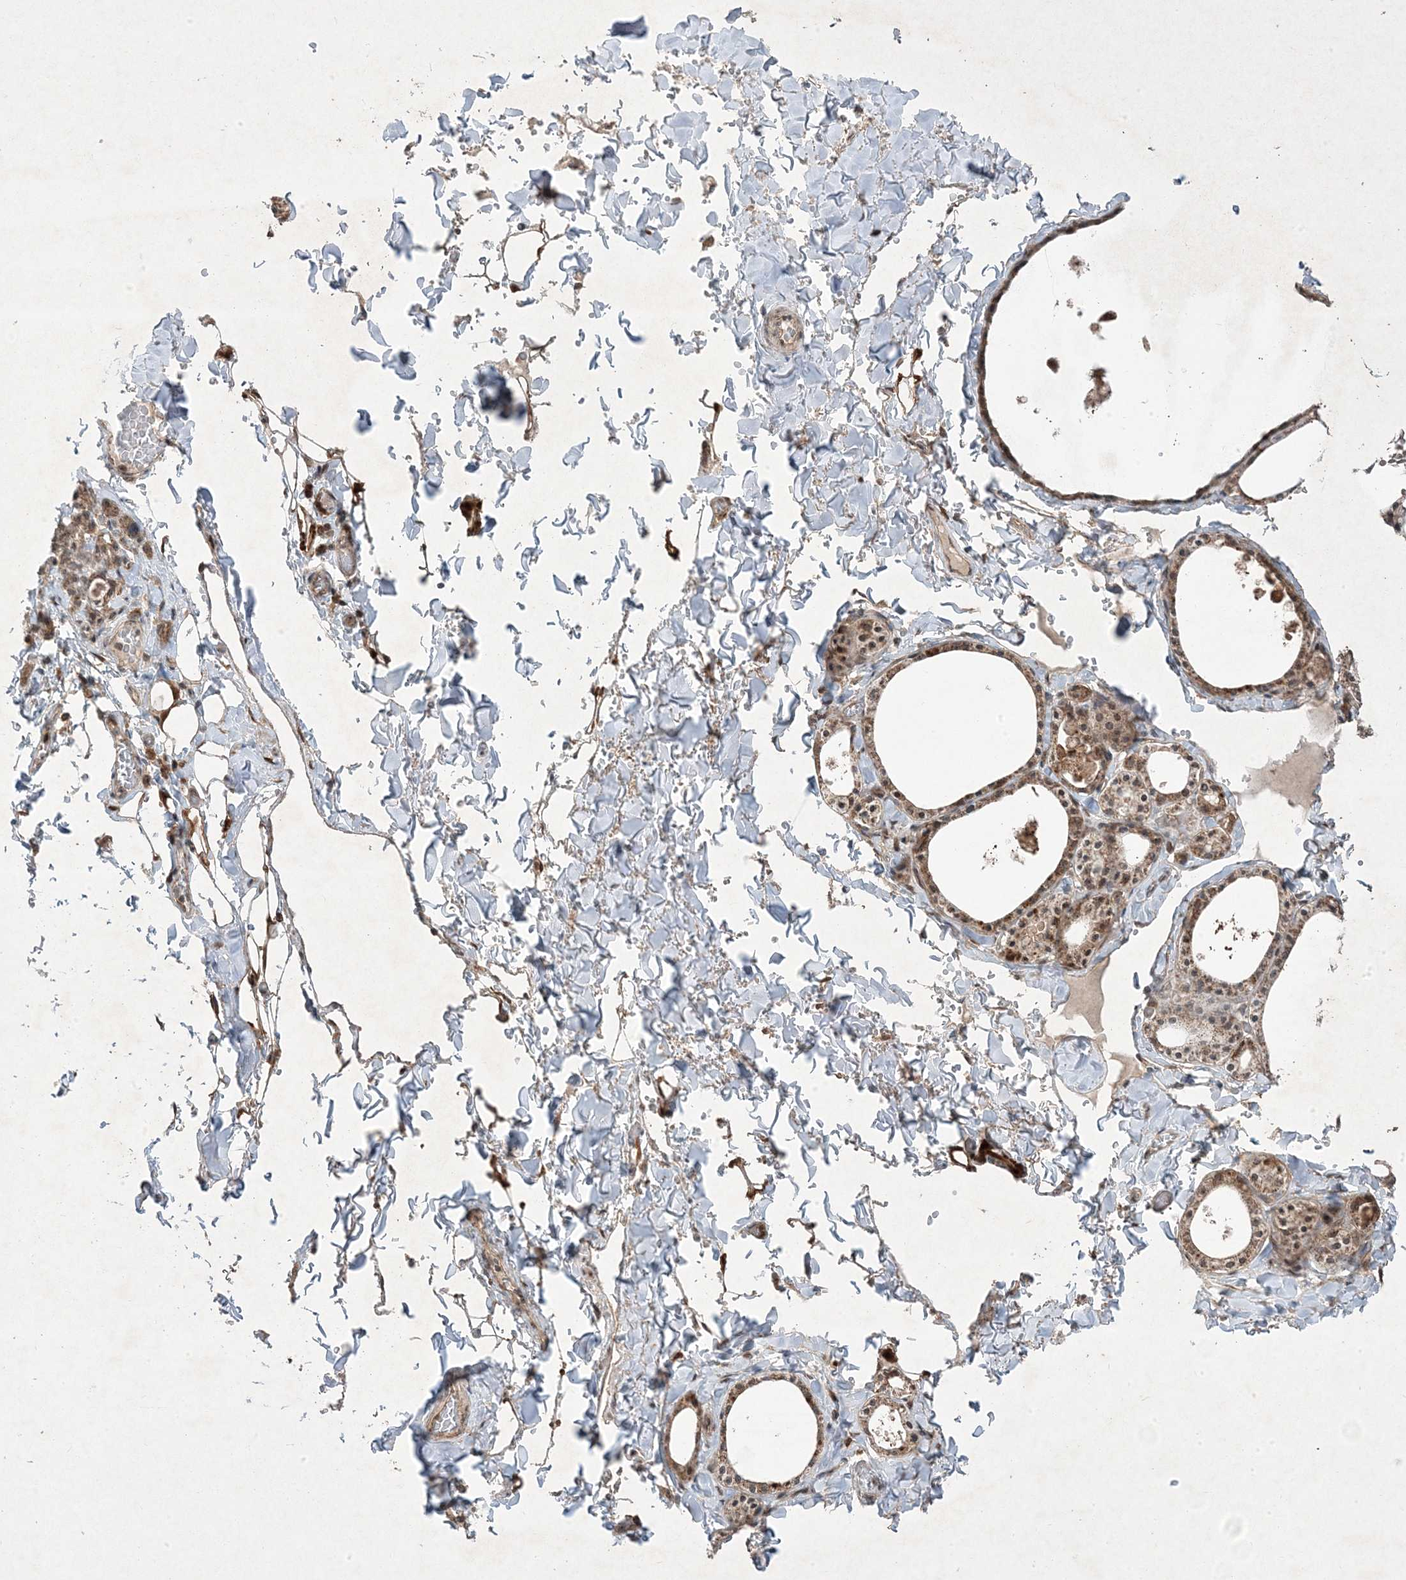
{"staining": {"intensity": "moderate", "quantity": ">75%", "location": "cytoplasmic/membranous"}, "tissue": "thyroid gland", "cell_type": "Glandular cells", "image_type": "normal", "snomed": [{"axis": "morphology", "description": "Normal tissue, NOS"}, {"axis": "topography", "description": "Thyroid gland"}], "caption": "Thyroid gland stained with a brown dye shows moderate cytoplasmic/membranous positive staining in approximately >75% of glandular cells.", "gene": "PLEKHM2", "patient": {"sex": "male", "age": 56}}